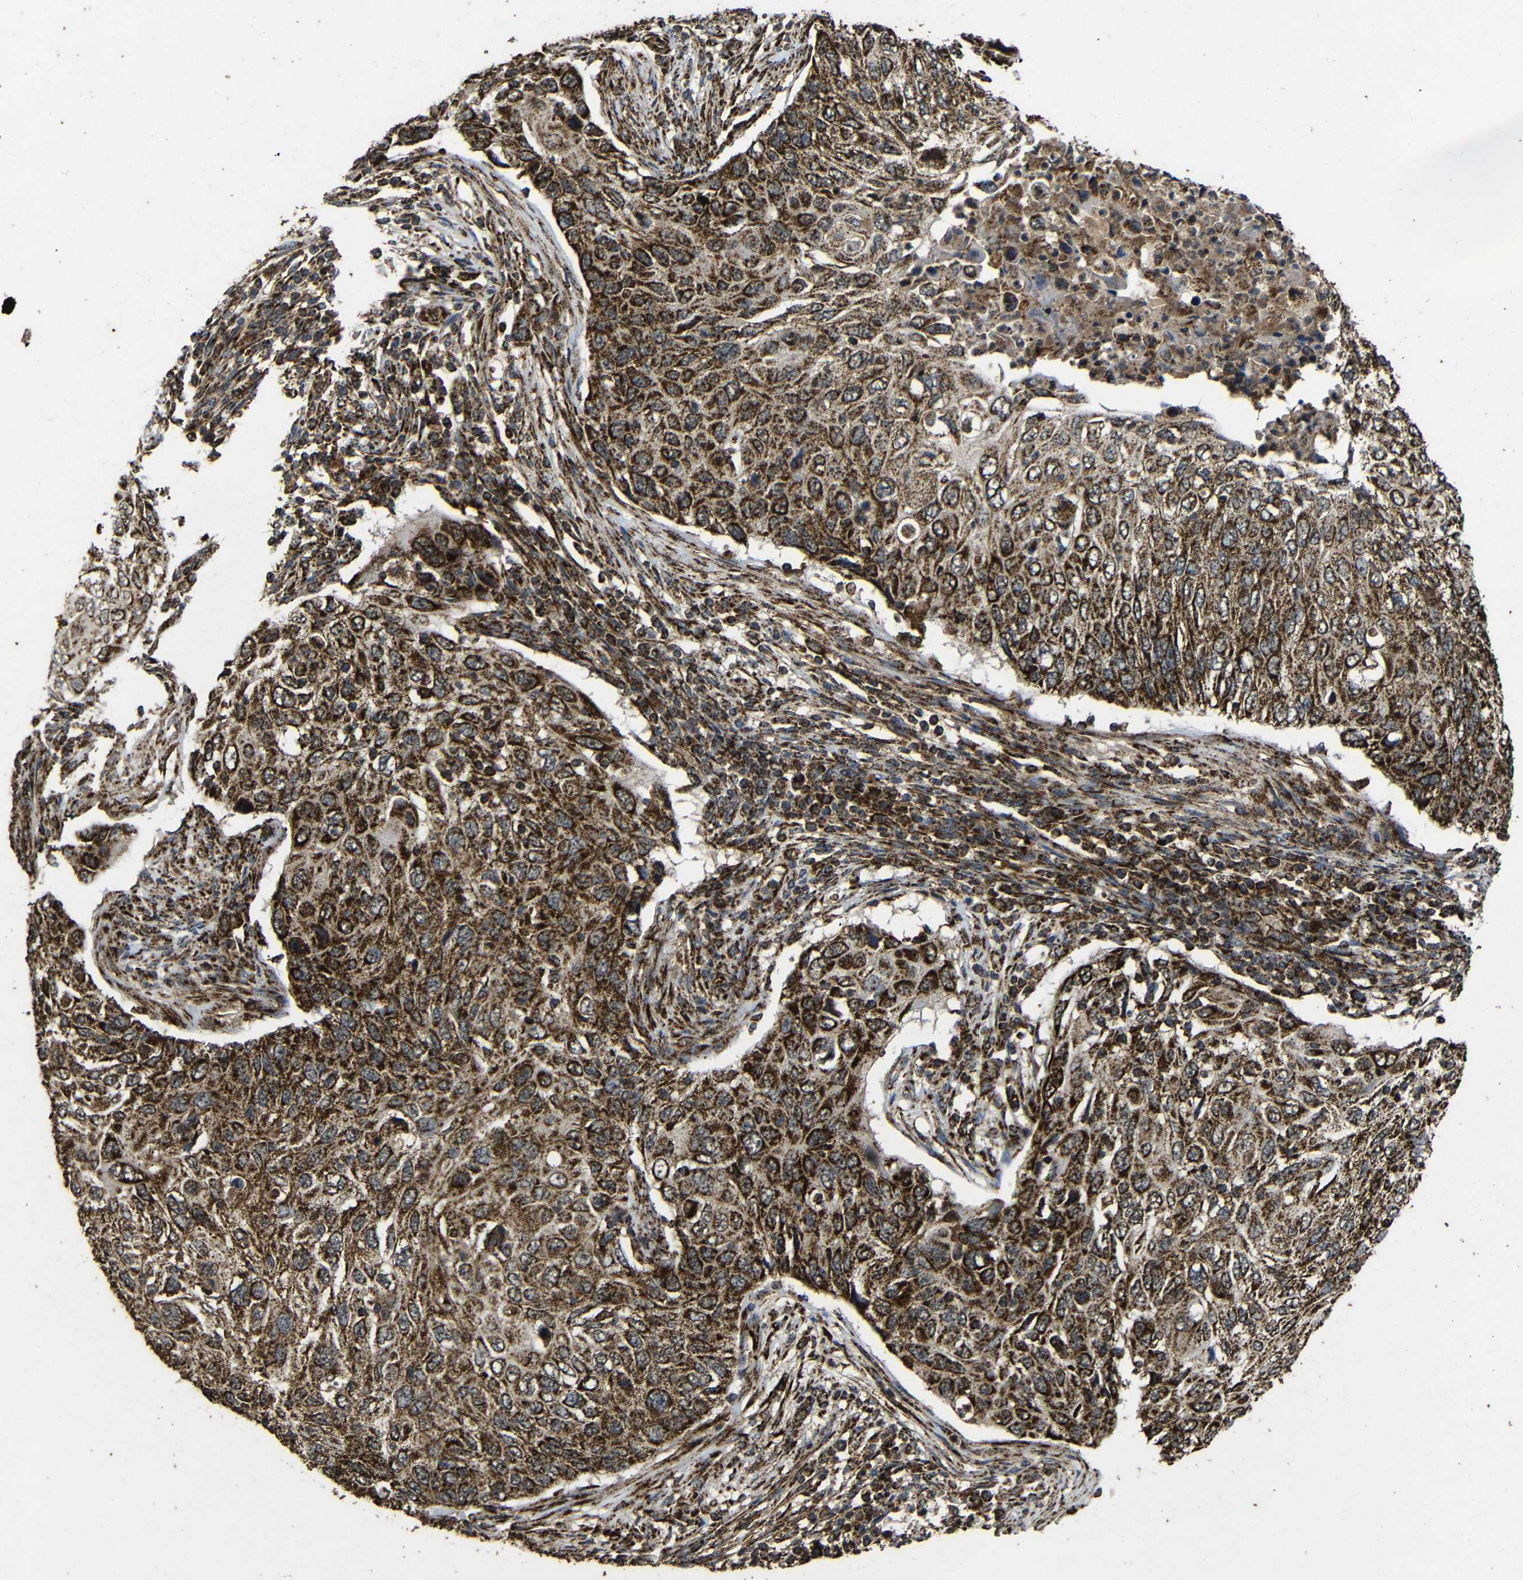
{"staining": {"intensity": "strong", "quantity": ">75%", "location": "cytoplasmic/membranous"}, "tissue": "cervical cancer", "cell_type": "Tumor cells", "image_type": "cancer", "snomed": [{"axis": "morphology", "description": "Squamous cell carcinoma, NOS"}, {"axis": "topography", "description": "Cervix"}], "caption": "This is an image of immunohistochemistry (IHC) staining of cervical squamous cell carcinoma, which shows strong positivity in the cytoplasmic/membranous of tumor cells.", "gene": "ATP5F1A", "patient": {"sex": "female", "age": 70}}